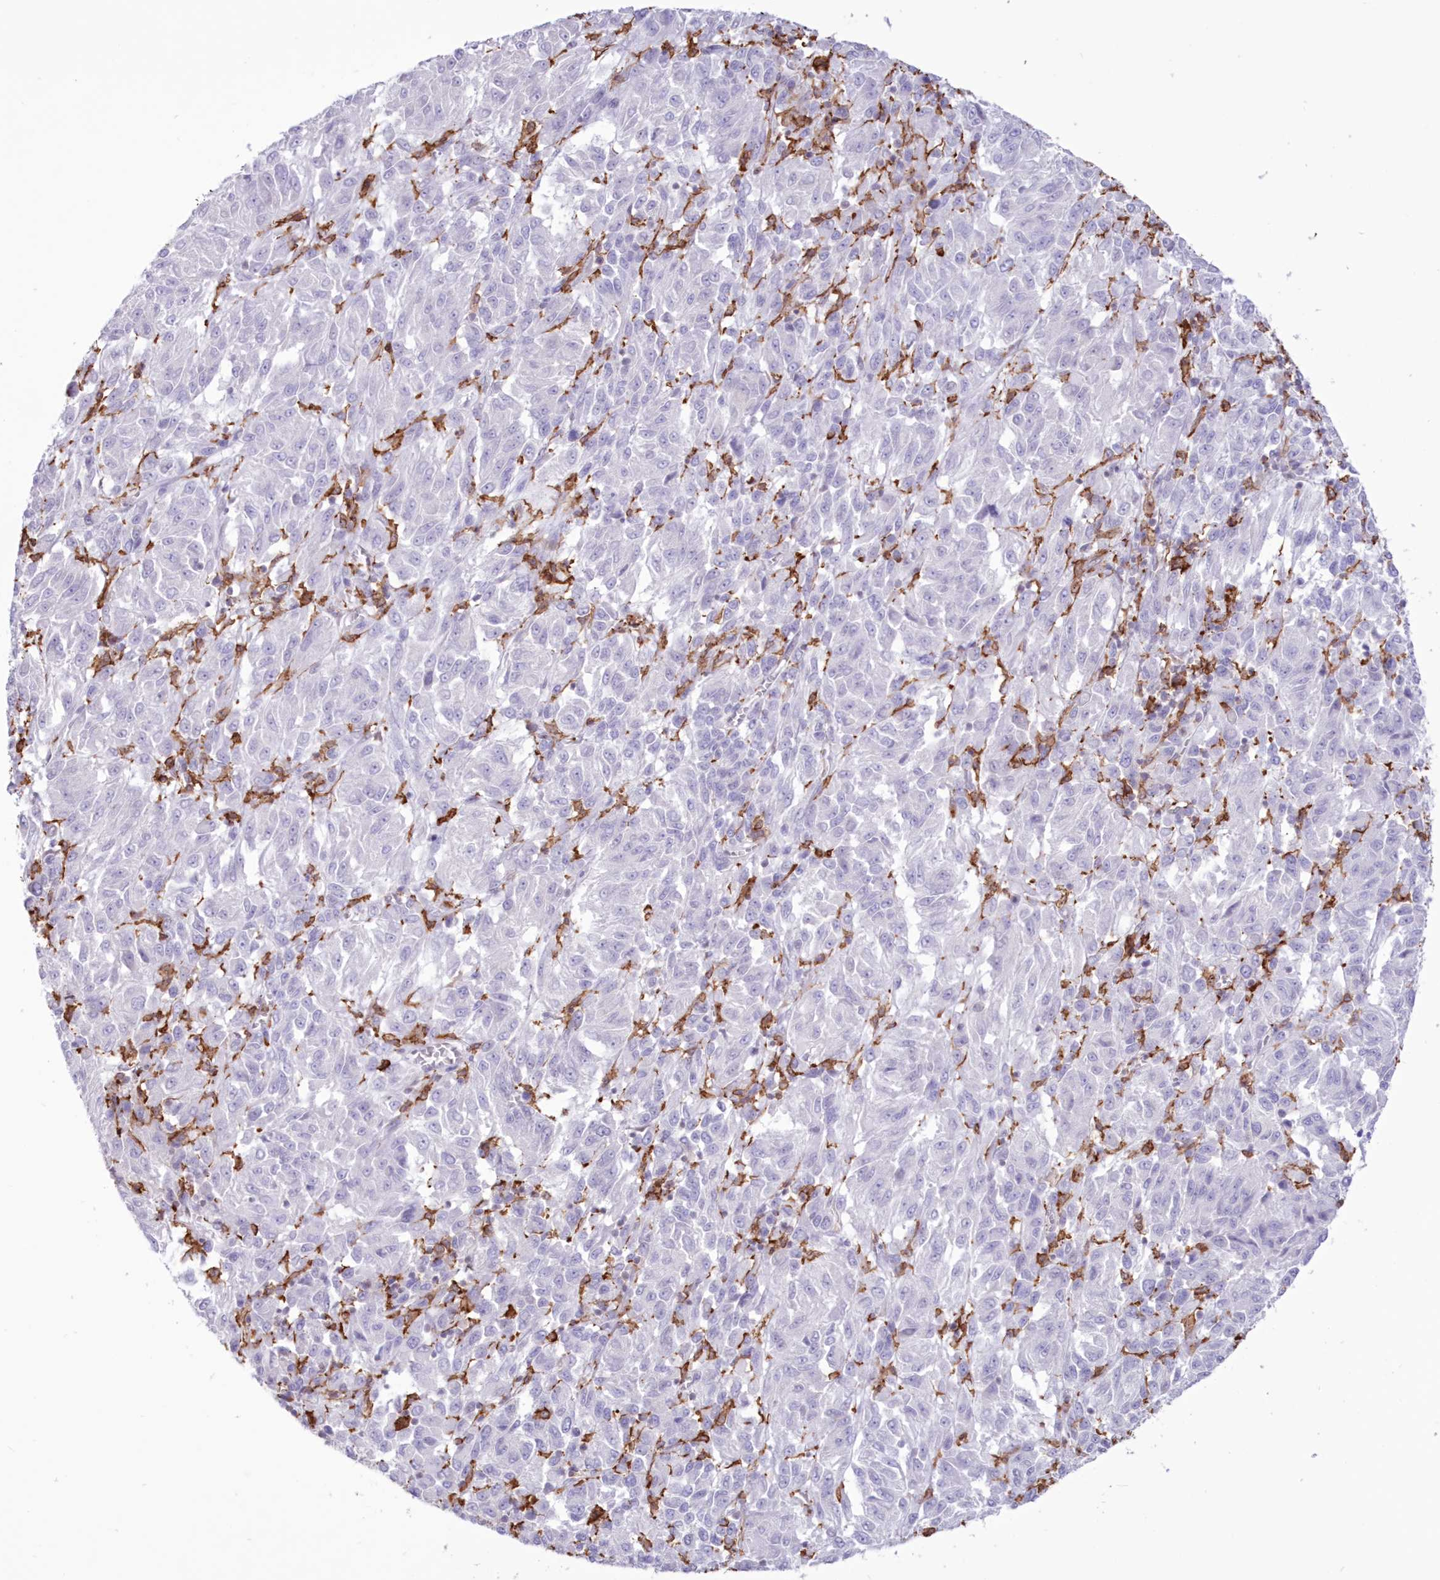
{"staining": {"intensity": "negative", "quantity": "none", "location": "none"}, "tissue": "melanoma", "cell_type": "Tumor cells", "image_type": "cancer", "snomed": [{"axis": "morphology", "description": "Malignant melanoma, Metastatic site"}, {"axis": "topography", "description": "Lung"}], "caption": "DAB (3,3'-diaminobenzidine) immunohistochemical staining of malignant melanoma (metastatic site) reveals no significant staining in tumor cells.", "gene": "C11orf1", "patient": {"sex": "male", "age": 64}}